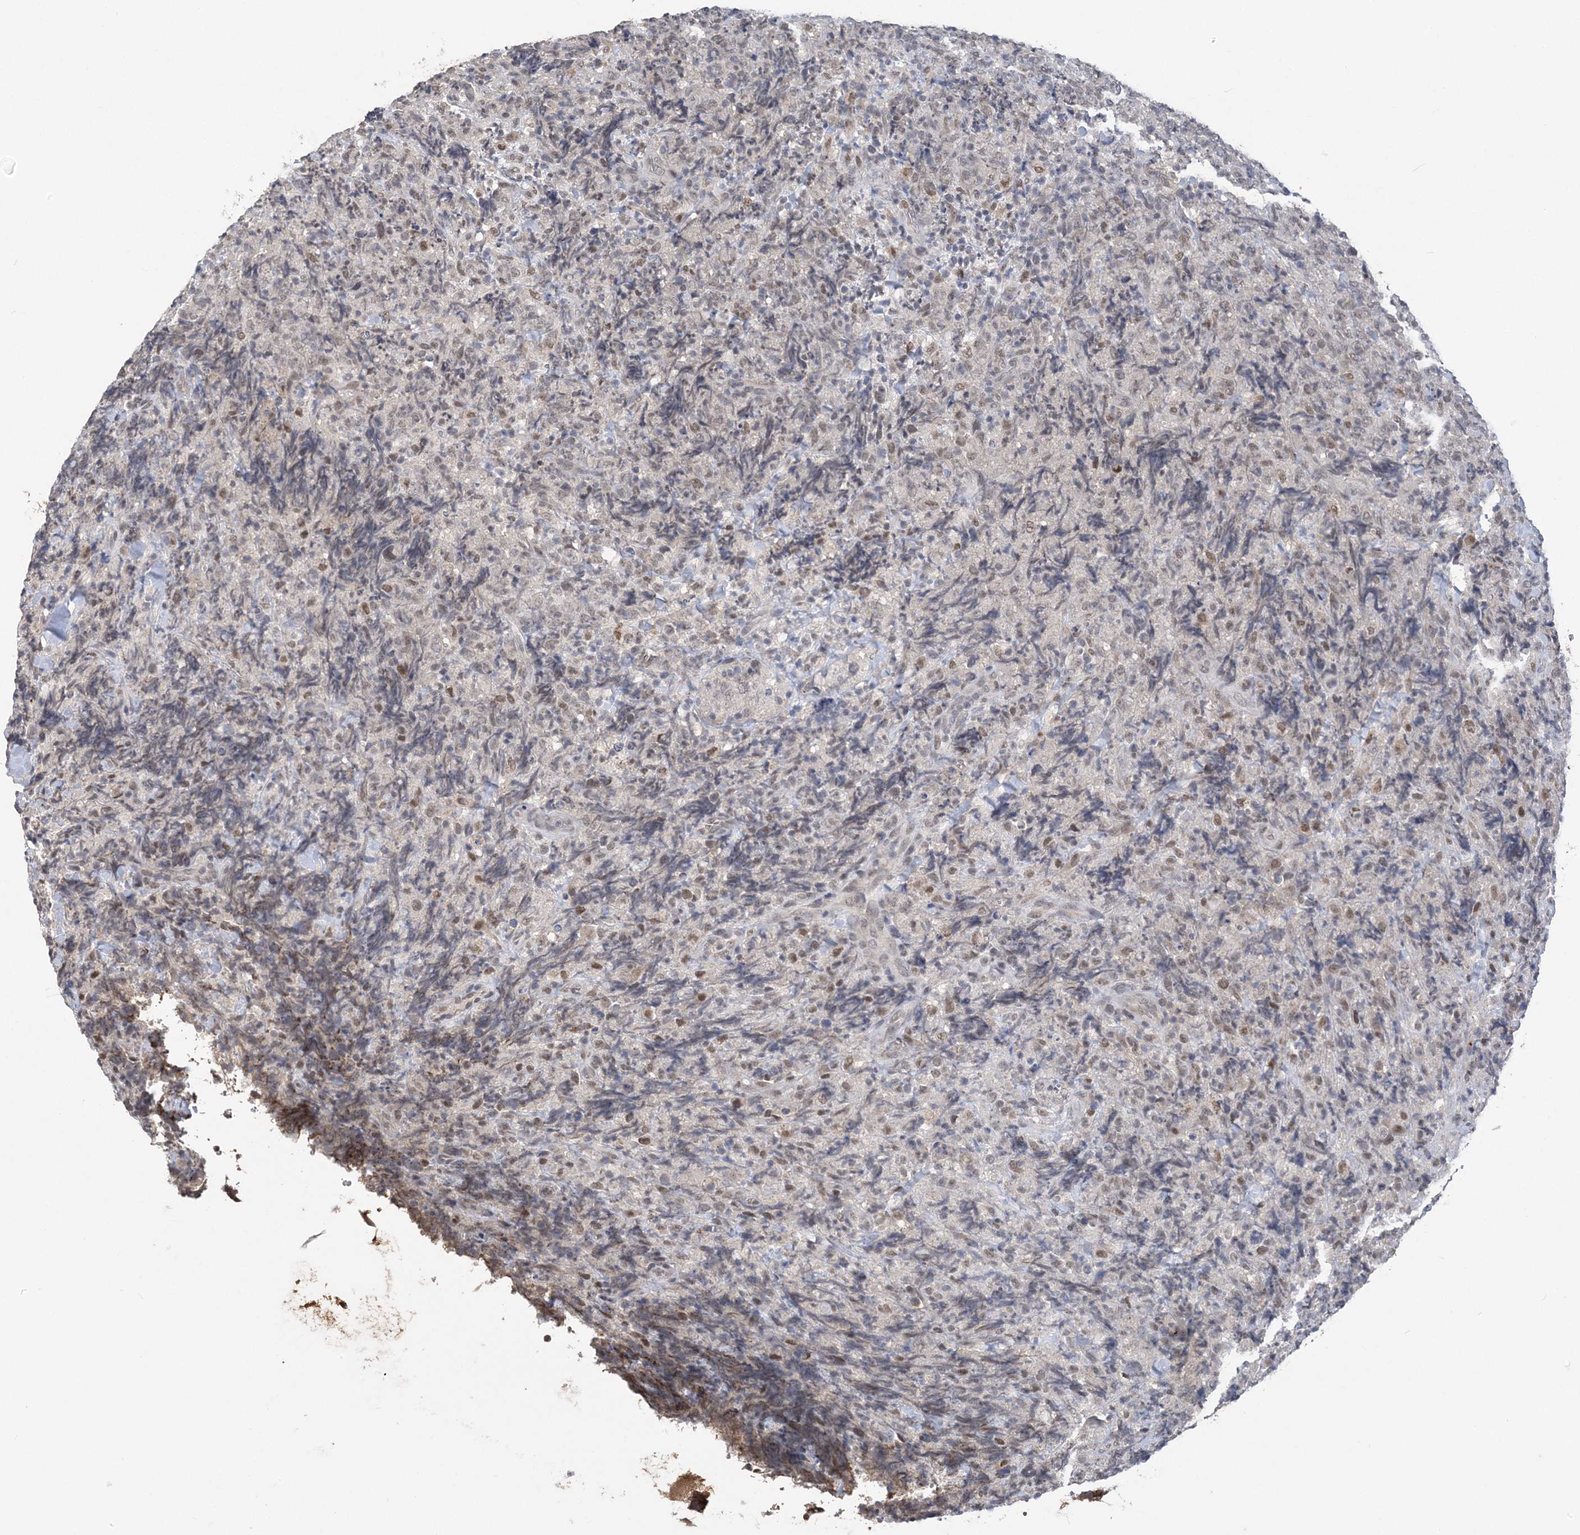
{"staining": {"intensity": "negative", "quantity": "none", "location": "none"}, "tissue": "lymphoma", "cell_type": "Tumor cells", "image_type": "cancer", "snomed": [{"axis": "morphology", "description": "Malignant lymphoma, non-Hodgkin's type, High grade"}, {"axis": "topography", "description": "Tonsil"}], "caption": "A high-resolution histopathology image shows IHC staining of lymphoma, which shows no significant positivity in tumor cells.", "gene": "ZBTB7A", "patient": {"sex": "female", "age": 36}}